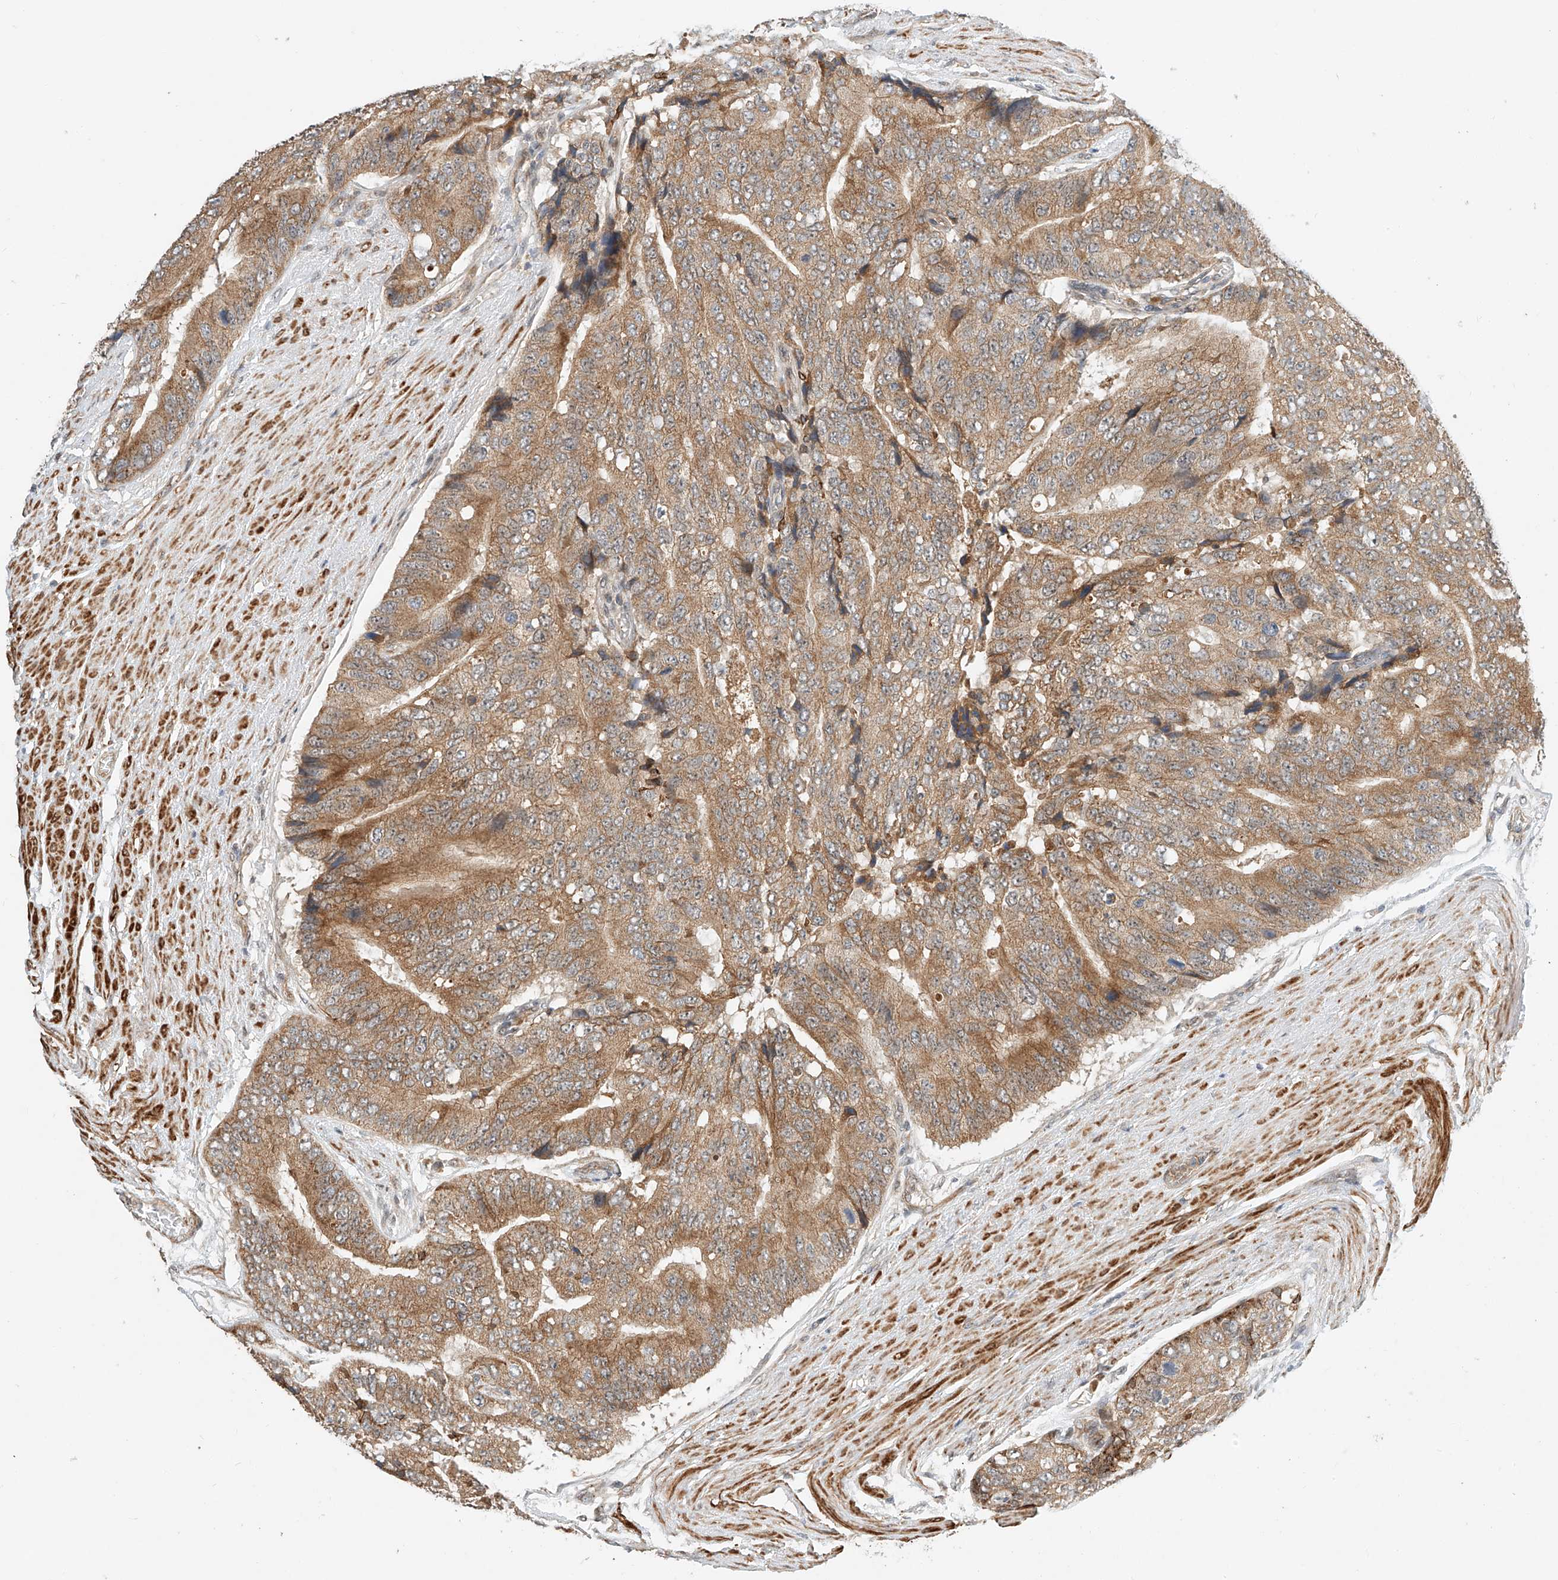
{"staining": {"intensity": "moderate", "quantity": ">75%", "location": "cytoplasmic/membranous"}, "tissue": "prostate cancer", "cell_type": "Tumor cells", "image_type": "cancer", "snomed": [{"axis": "morphology", "description": "Adenocarcinoma, High grade"}, {"axis": "topography", "description": "Prostate"}], "caption": "Adenocarcinoma (high-grade) (prostate) was stained to show a protein in brown. There is medium levels of moderate cytoplasmic/membranous positivity in about >75% of tumor cells.", "gene": "CPAMD8", "patient": {"sex": "male", "age": 70}}